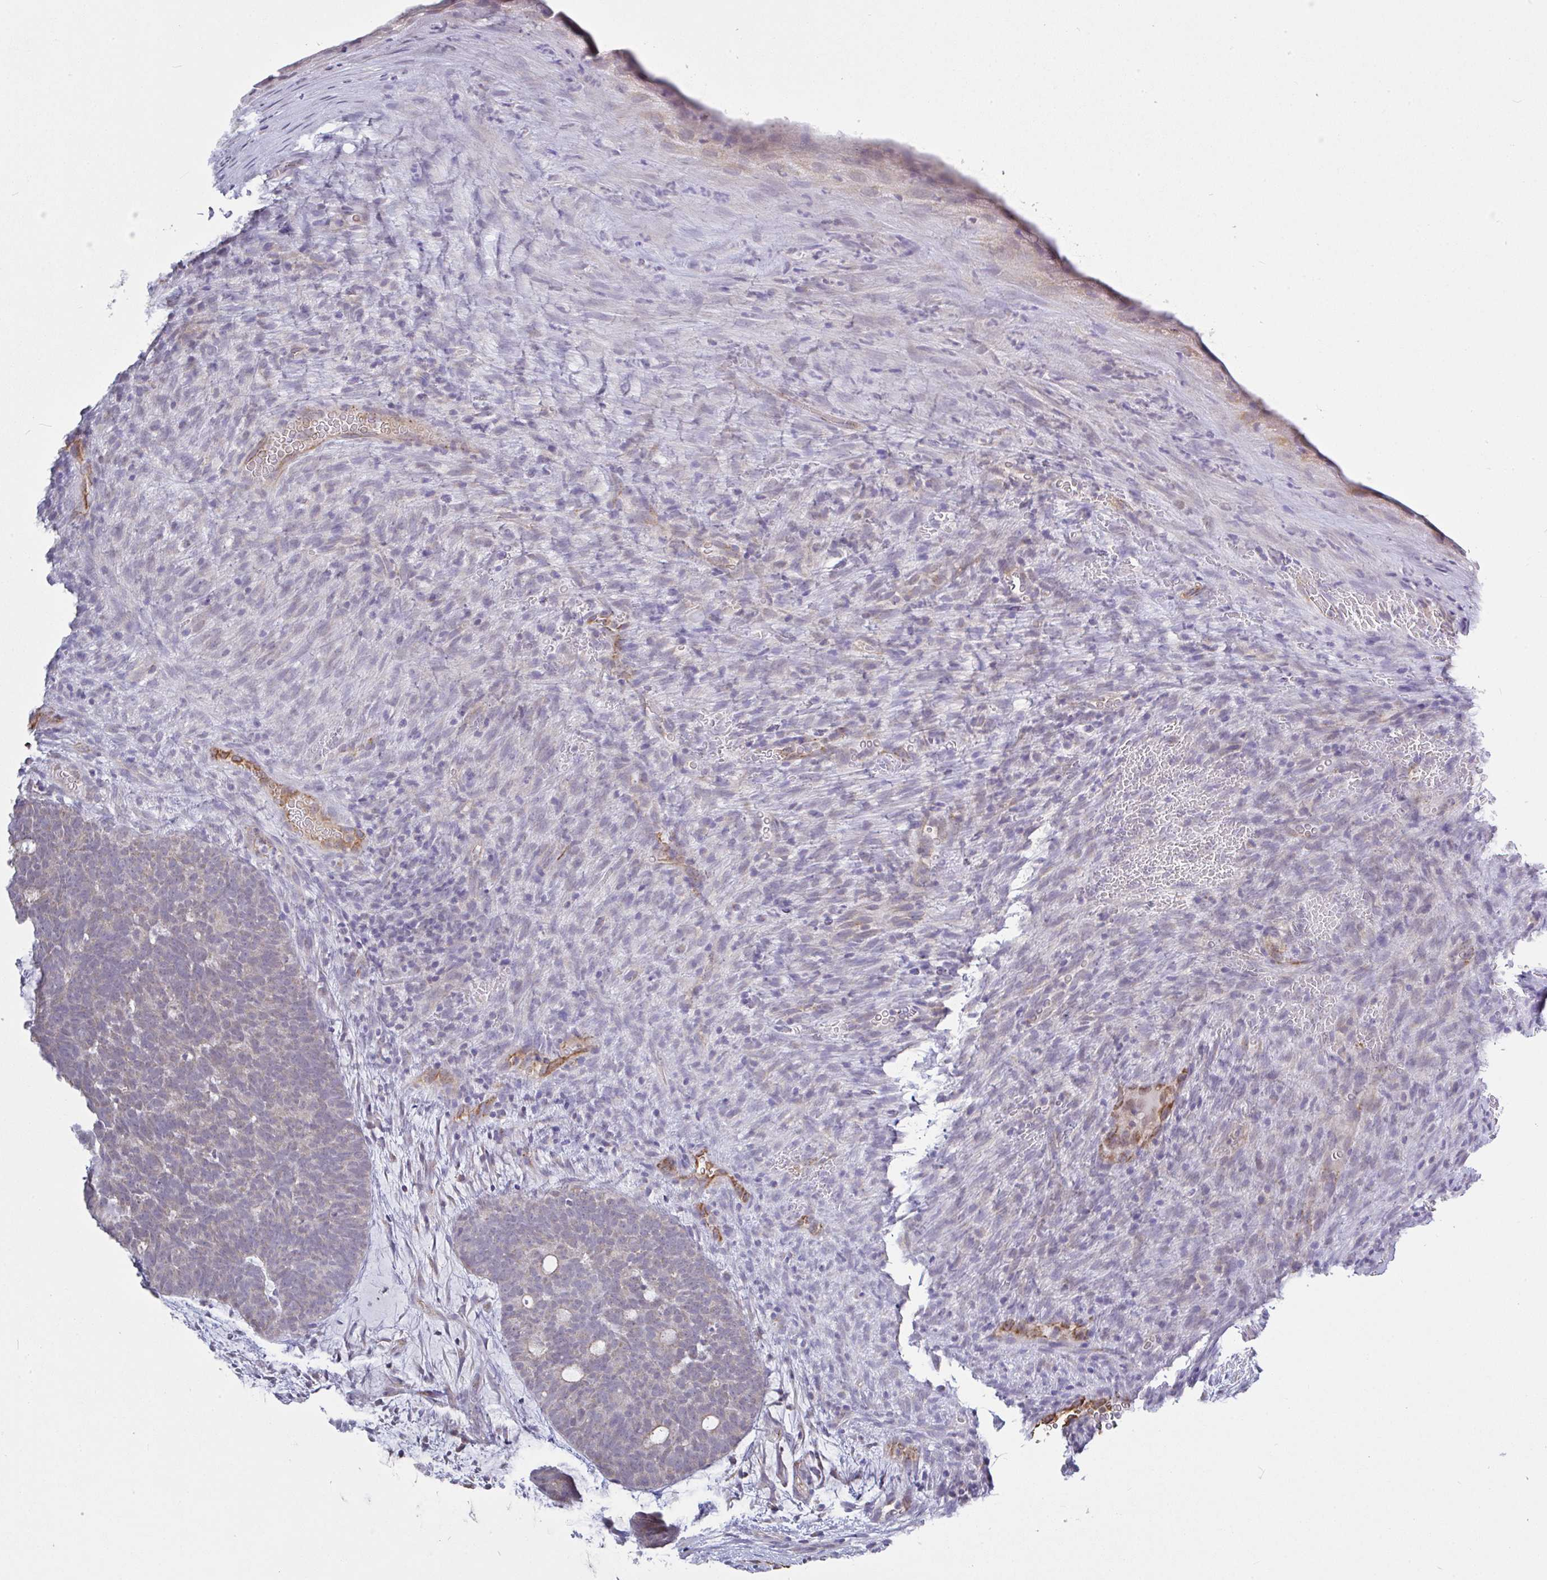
{"staining": {"intensity": "negative", "quantity": "none", "location": "none"}, "tissue": "head and neck cancer", "cell_type": "Tumor cells", "image_type": "cancer", "snomed": [{"axis": "morphology", "description": "Adenocarcinoma, NOS"}, {"axis": "topography", "description": "Head-Neck"}], "caption": "Human adenocarcinoma (head and neck) stained for a protein using IHC demonstrates no staining in tumor cells.", "gene": "PLCD4", "patient": {"sex": "female", "age": 81}}